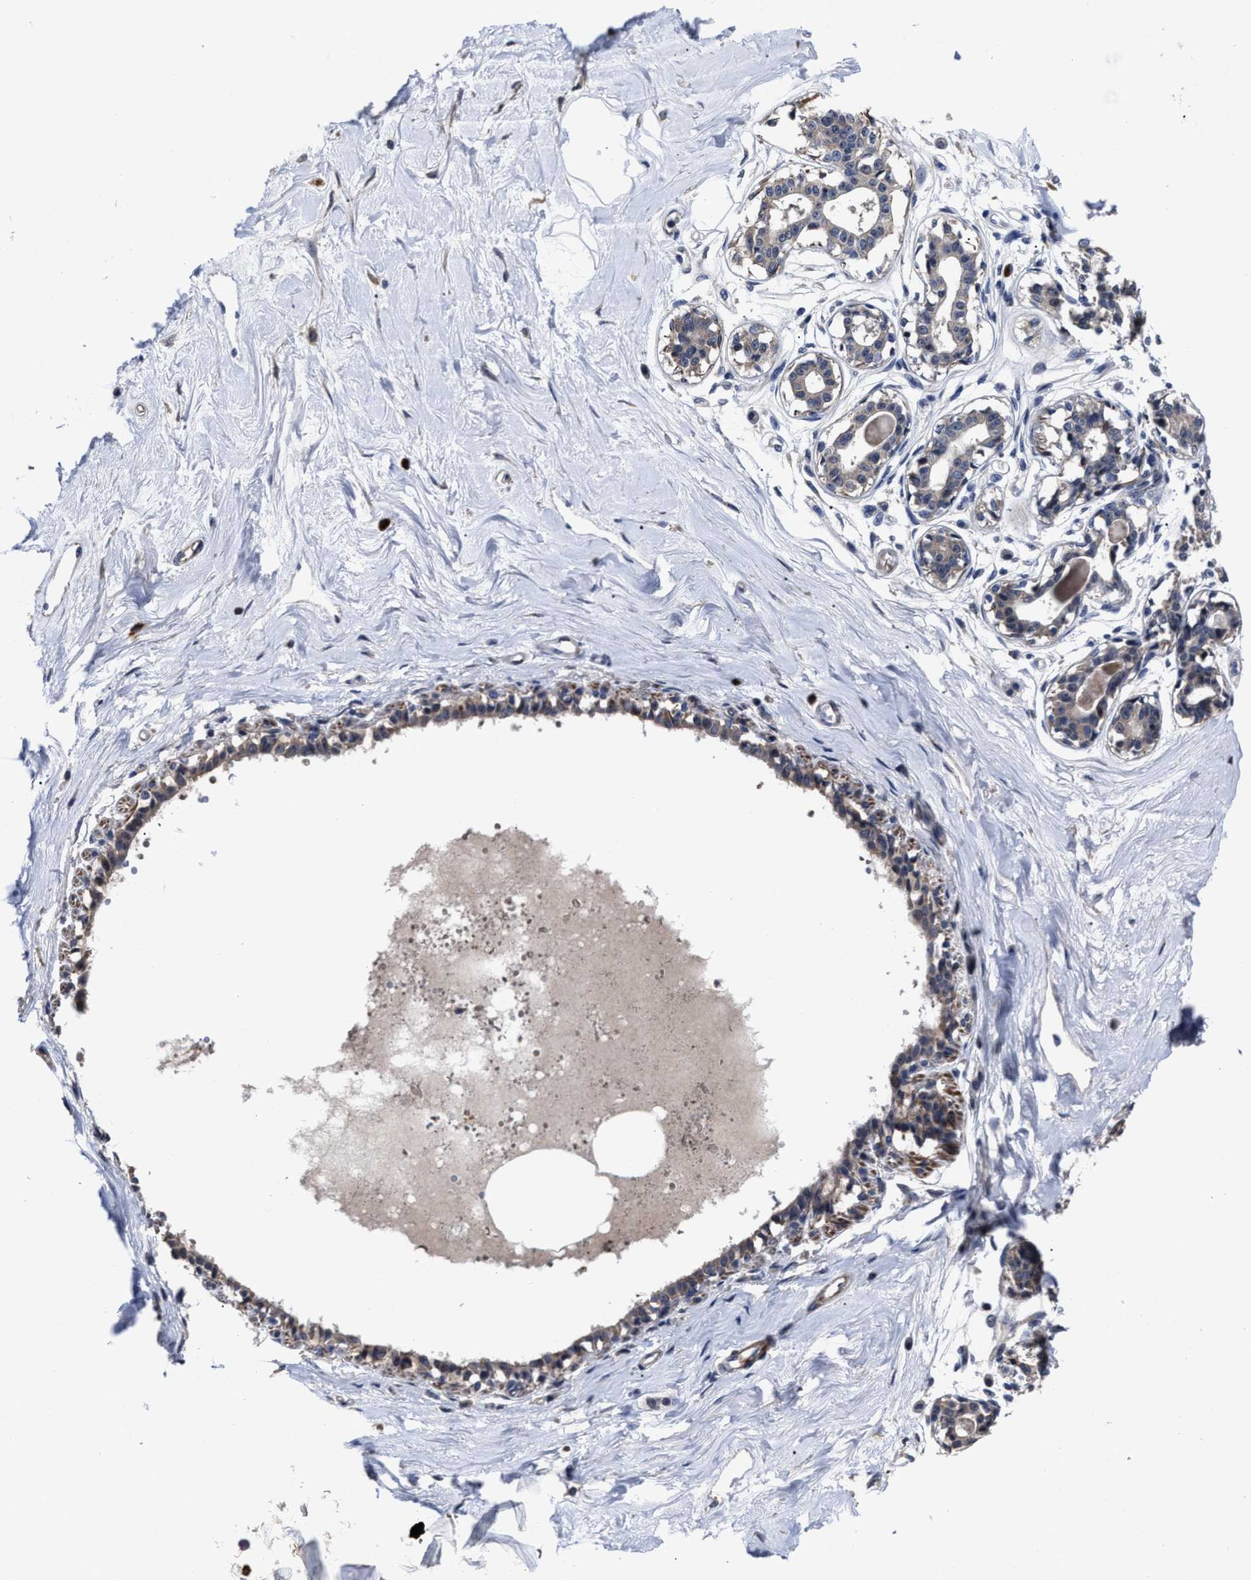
{"staining": {"intensity": "negative", "quantity": "none", "location": "none"}, "tissue": "breast", "cell_type": "Adipocytes", "image_type": "normal", "snomed": [{"axis": "morphology", "description": "Normal tissue, NOS"}, {"axis": "topography", "description": "Breast"}], "caption": "This image is of benign breast stained with immunohistochemistry to label a protein in brown with the nuclei are counter-stained blue. There is no positivity in adipocytes. (DAB immunohistochemistry (IHC) visualized using brightfield microscopy, high magnification).", "gene": "RSBN1L", "patient": {"sex": "female", "age": 45}}